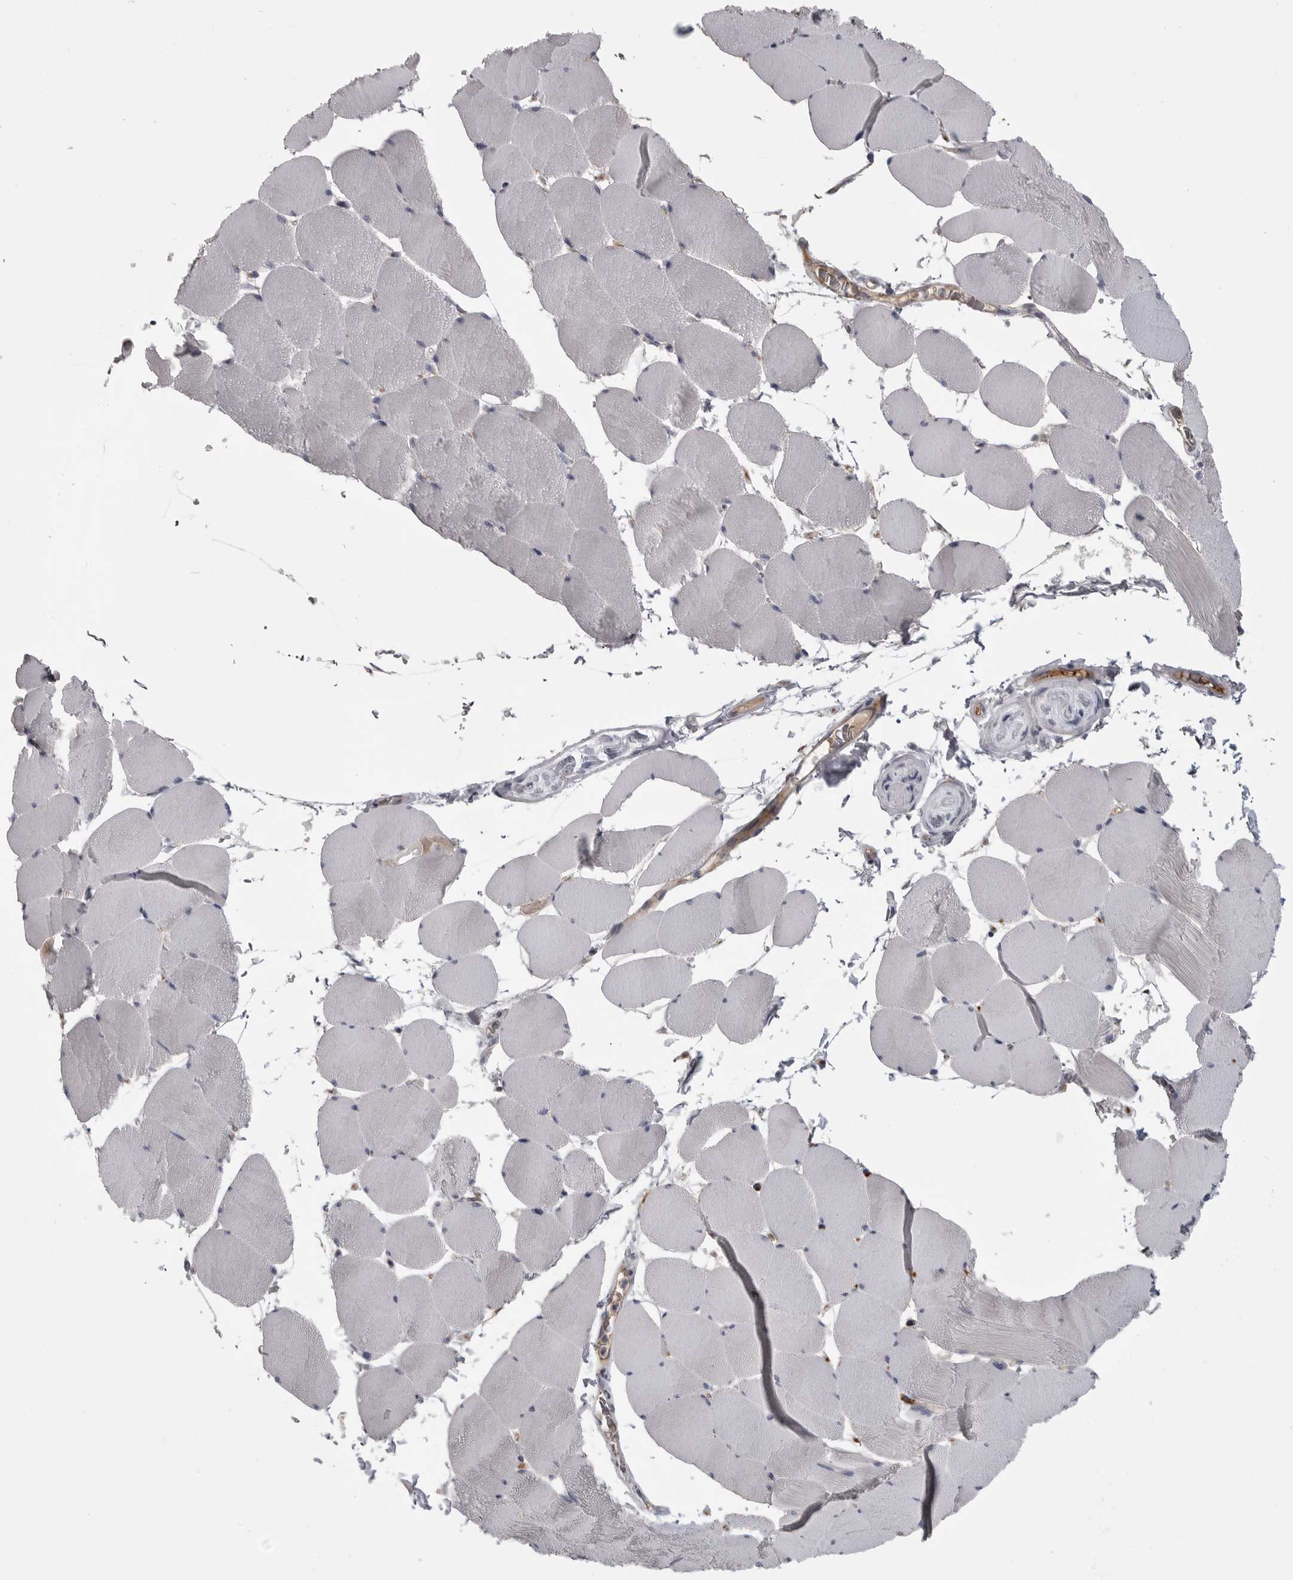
{"staining": {"intensity": "moderate", "quantity": "<25%", "location": "cytoplasmic/membranous"}, "tissue": "skeletal muscle", "cell_type": "Myocytes", "image_type": "normal", "snomed": [{"axis": "morphology", "description": "Normal tissue, NOS"}, {"axis": "topography", "description": "Skeletal muscle"}], "caption": "A high-resolution photomicrograph shows immunohistochemistry staining of unremarkable skeletal muscle, which displays moderate cytoplasmic/membranous positivity in approximately <25% of myocytes. (IHC, brightfield microscopy, high magnification).", "gene": "SERPING1", "patient": {"sex": "male", "age": 62}}